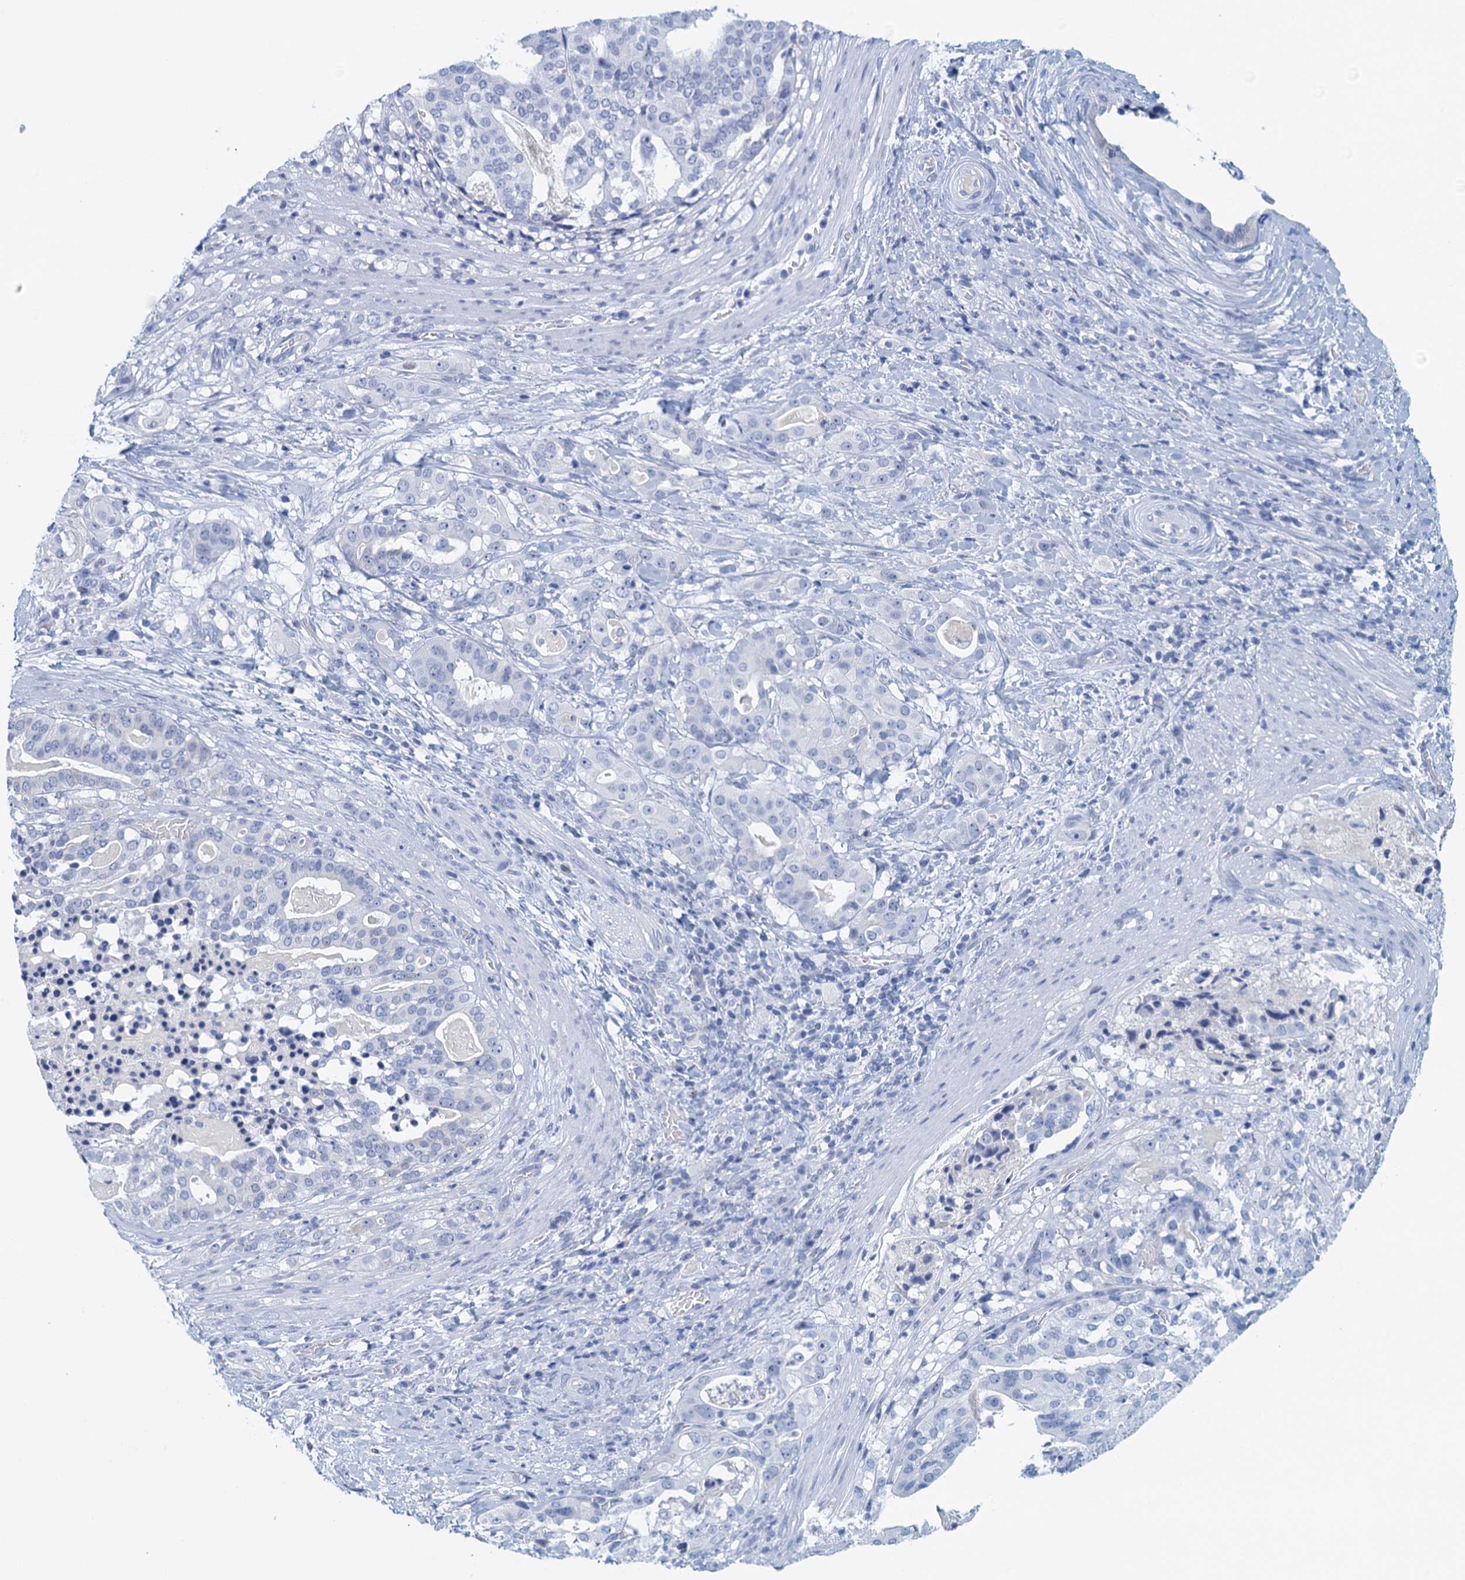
{"staining": {"intensity": "negative", "quantity": "none", "location": "none"}, "tissue": "stomach cancer", "cell_type": "Tumor cells", "image_type": "cancer", "snomed": [{"axis": "morphology", "description": "Adenocarcinoma, NOS"}, {"axis": "topography", "description": "Stomach"}], "caption": "Protein analysis of stomach cancer shows no significant positivity in tumor cells.", "gene": "CYP51A1", "patient": {"sex": "male", "age": 48}}